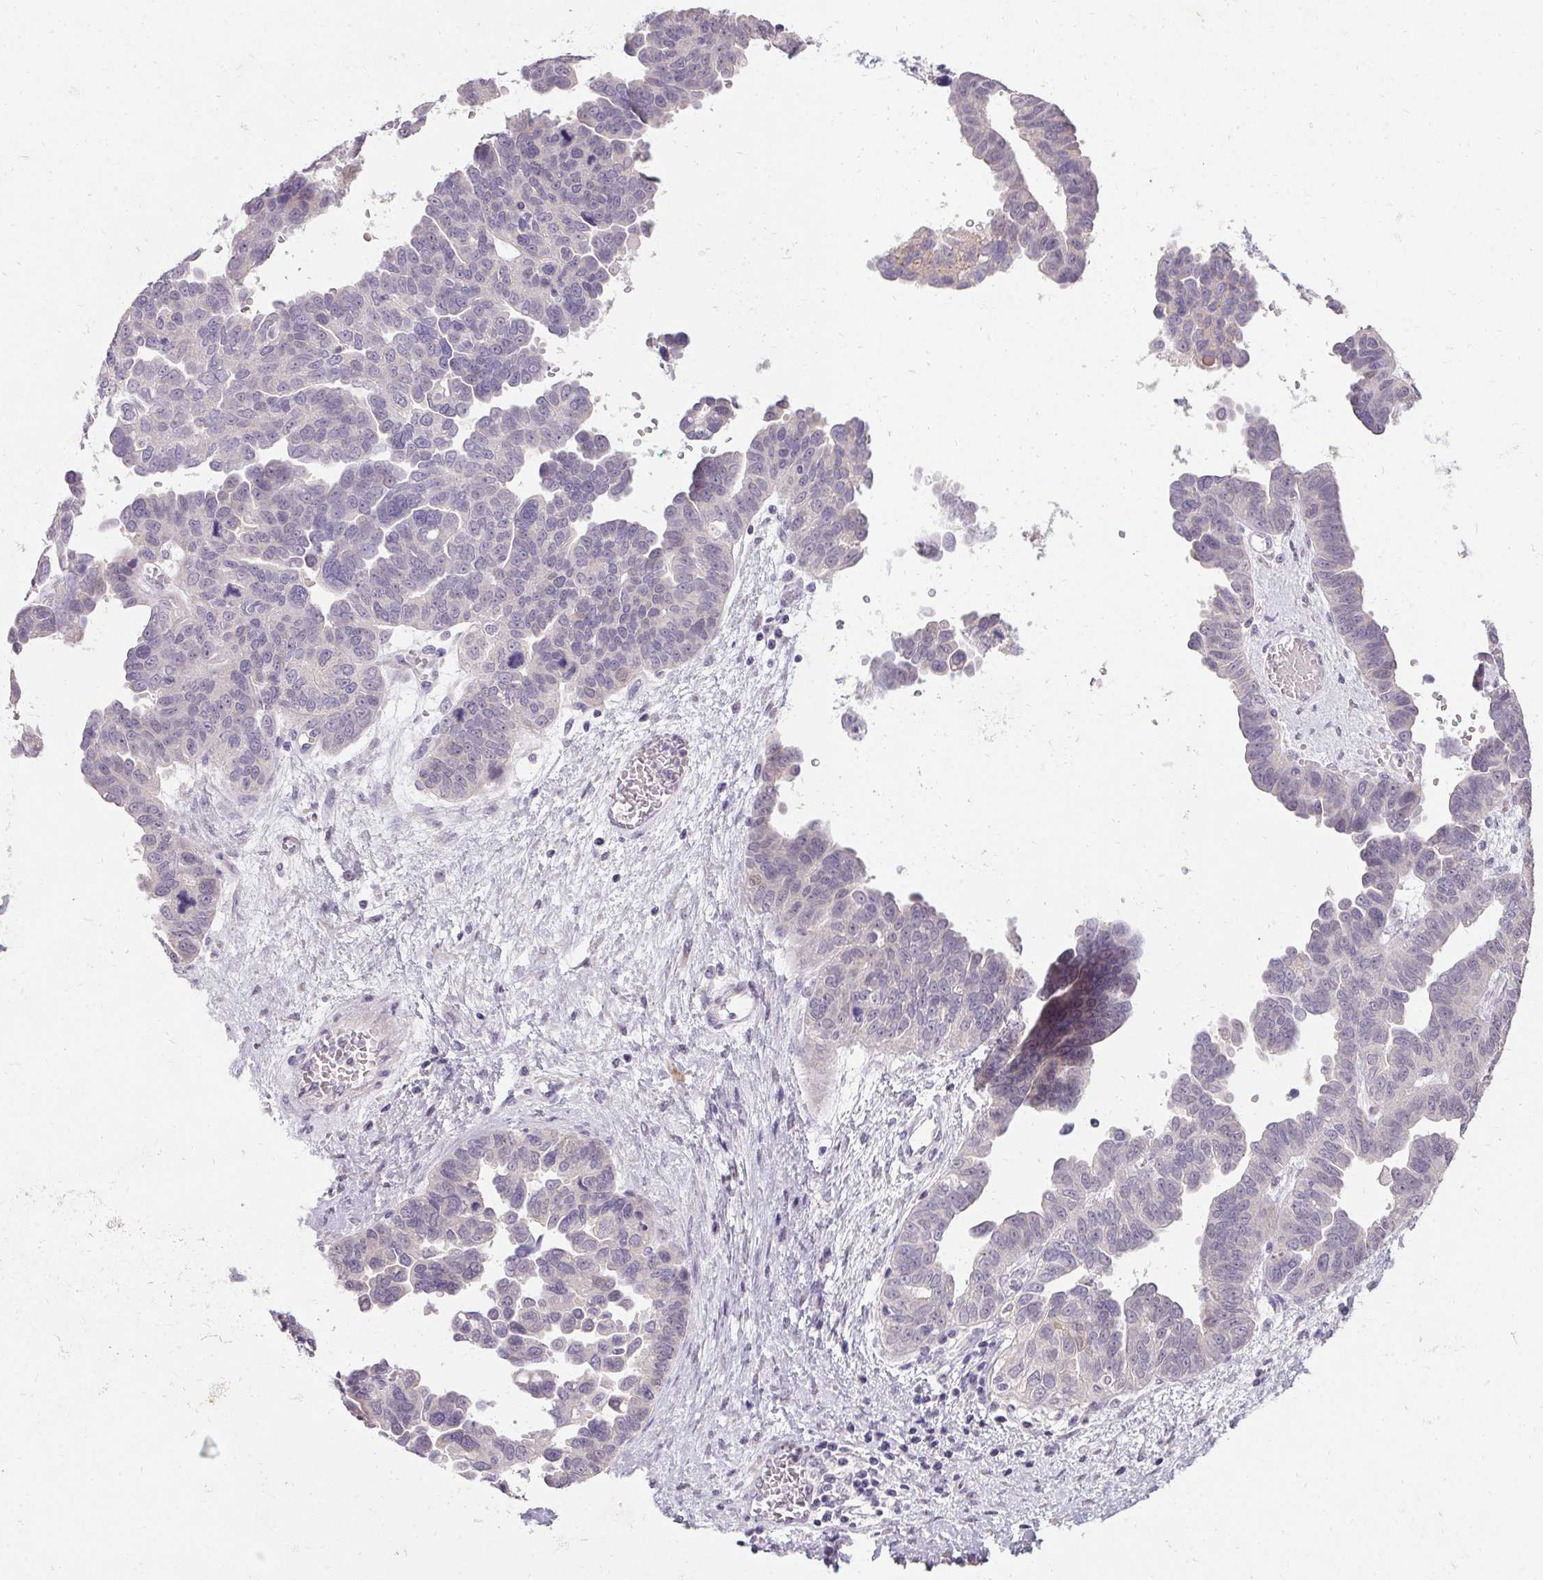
{"staining": {"intensity": "weak", "quantity": "<25%", "location": "cytoplasmic/membranous"}, "tissue": "ovarian cancer", "cell_type": "Tumor cells", "image_type": "cancer", "snomed": [{"axis": "morphology", "description": "Cystadenocarcinoma, serous, NOS"}, {"axis": "topography", "description": "Ovary"}], "caption": "This is an immunohistochemistry micrograph of human ovarian cancer. There is no positivity in tumor cells.", "gene": "HSD17B3", "patient": {"sex": "female", "age": 64}}